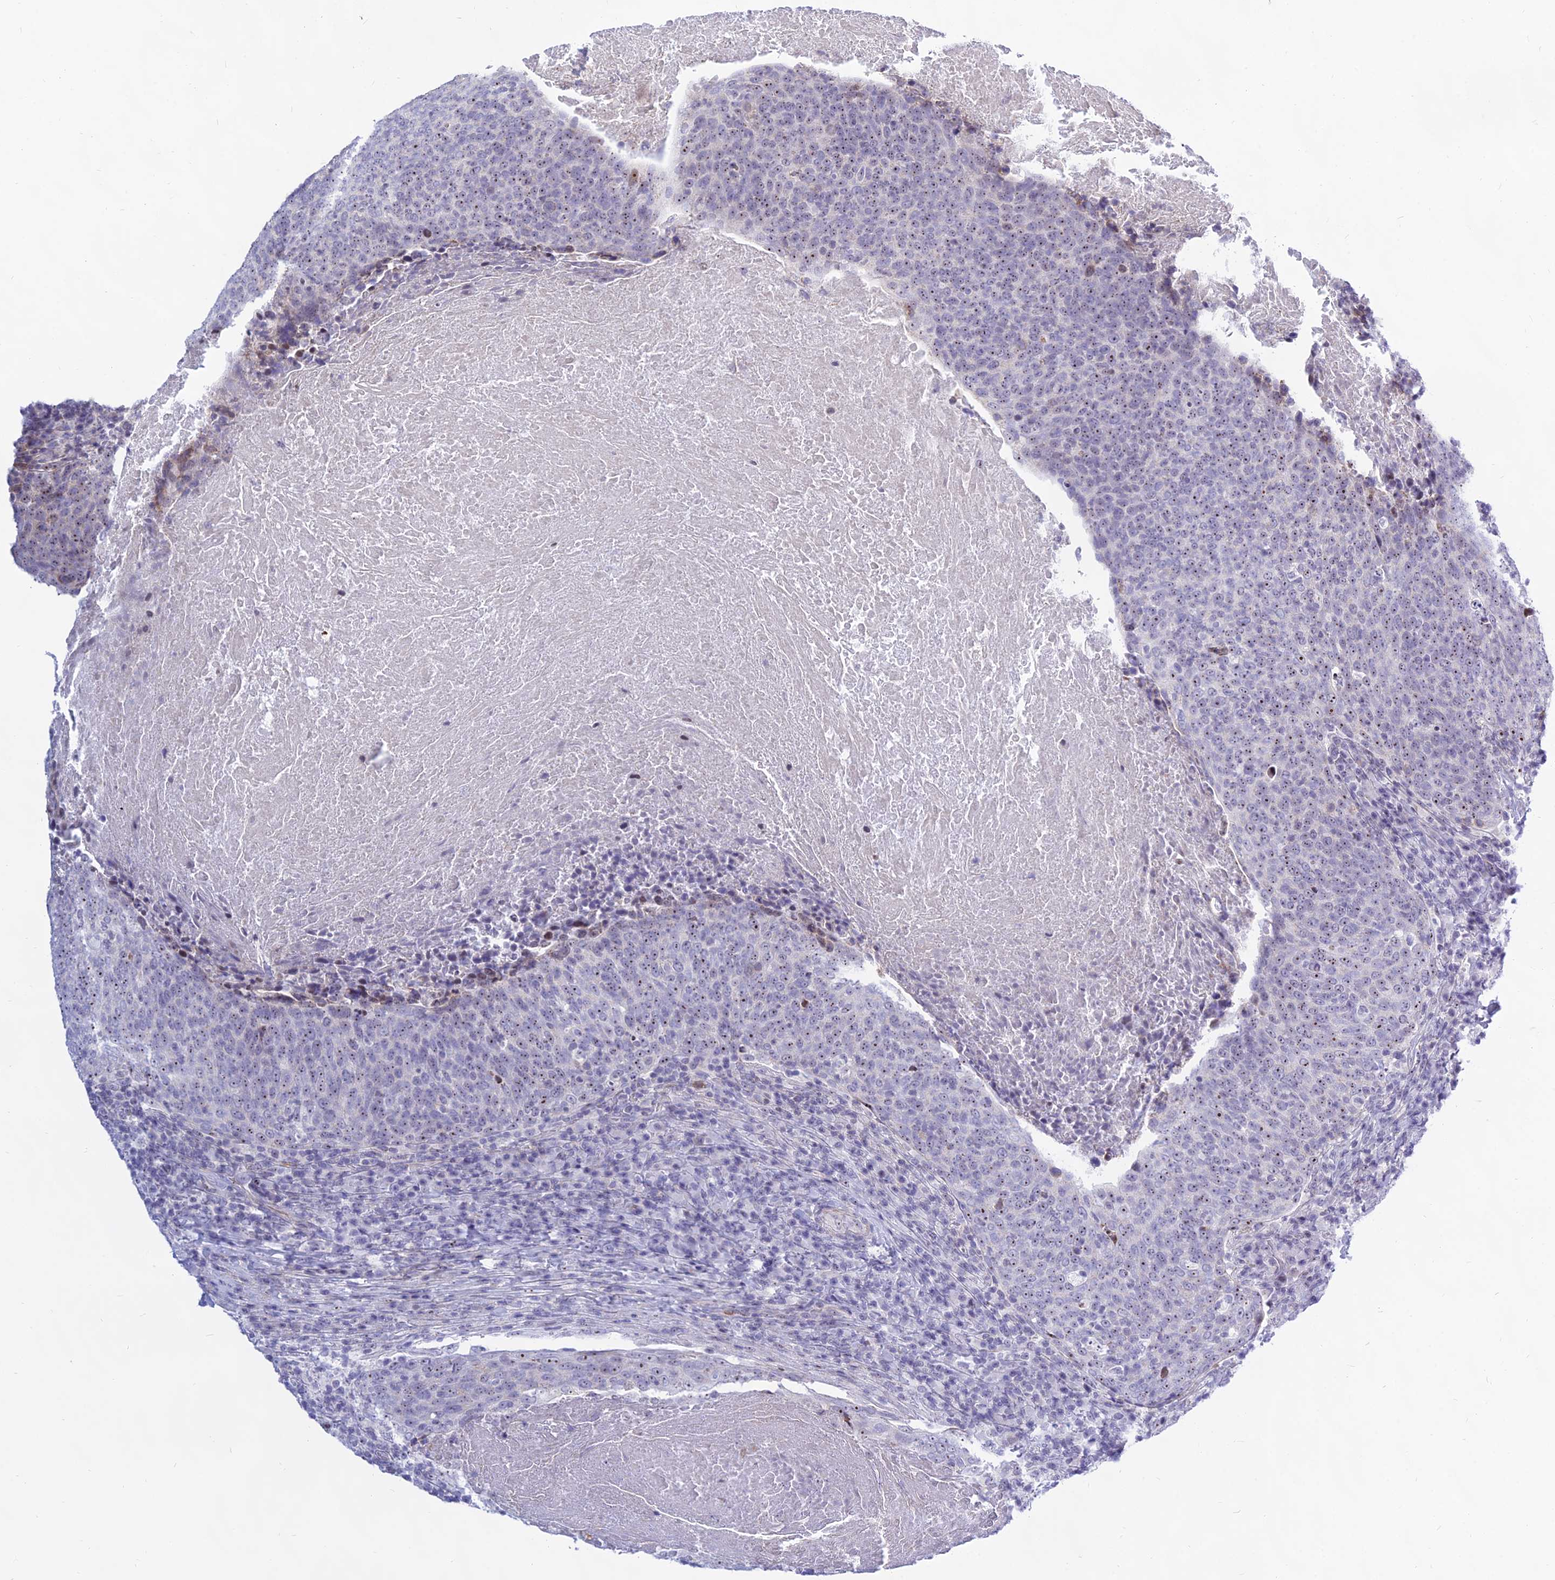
{"staining": {"intensity": "moderate", "quantity": "25%-75%", "location": "nuclear"}, "tissue": "head and neck cancer", "cell_type": "Tumor cells", "image_type": "cancer", "snomed": [{"axis": "morphology", "description": "Squamous cell carcinoma, NOS"}, {"axis": "morphology", "description": "Squamous cell carcinoma, metastatic, NOS"}, {"axis": "topography", "description": "Lymph node"}, {"axis": "topography", "description": "Head-Neck"}], "caption": "Moderate nuclear positivity for a protein is identified in approximately 25%-75% of tumor cells of squamous cell carcinoma (head and neck) using immunohistochemistry (IHC).", "gene": "KRR1", "patient": {"sex": "male", "age": 62}}